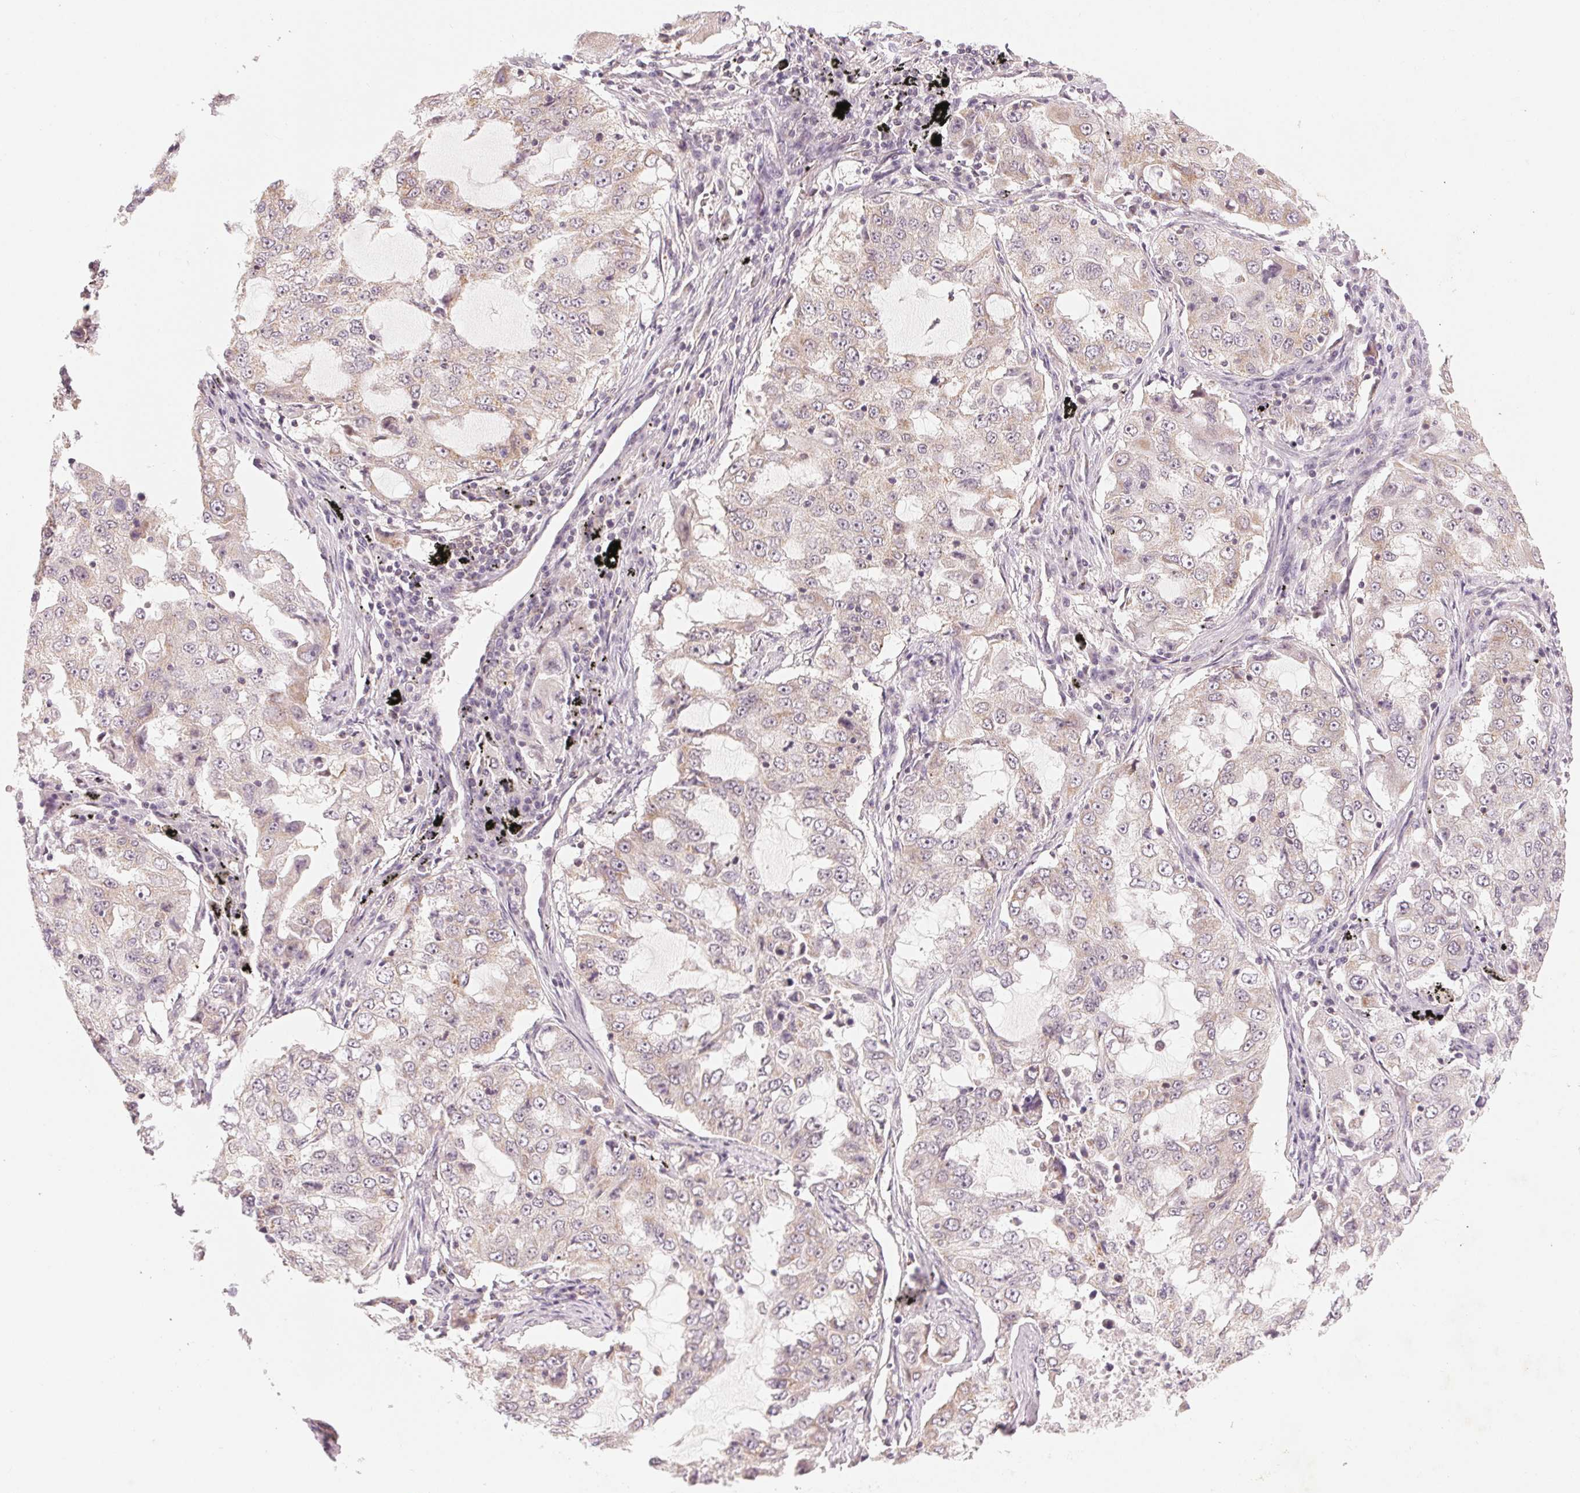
{"staining": {"intensity": "negative", "quantity": "none", "location": "none"}, "tissue": "lung cancer", "cell_type": "Tumor cells", "image_type": "cancer", "snomed": [{"axis": "morphology", "description": "Adenocarcinoma, NOS"}, {"axis": "topography", "description": "Lung"}], "caption": "Tumor cells are negative for protein expression in human lung cancer. The staining was performed using DAB (3,3'-diaminobenzidine) to visualize the protein expression in brown, while the nuclei were stained in blue with hematoxylin (Magnification: 20x).", "gene": "NCOA4", "patient": {"sex": "female", "age": 61}}